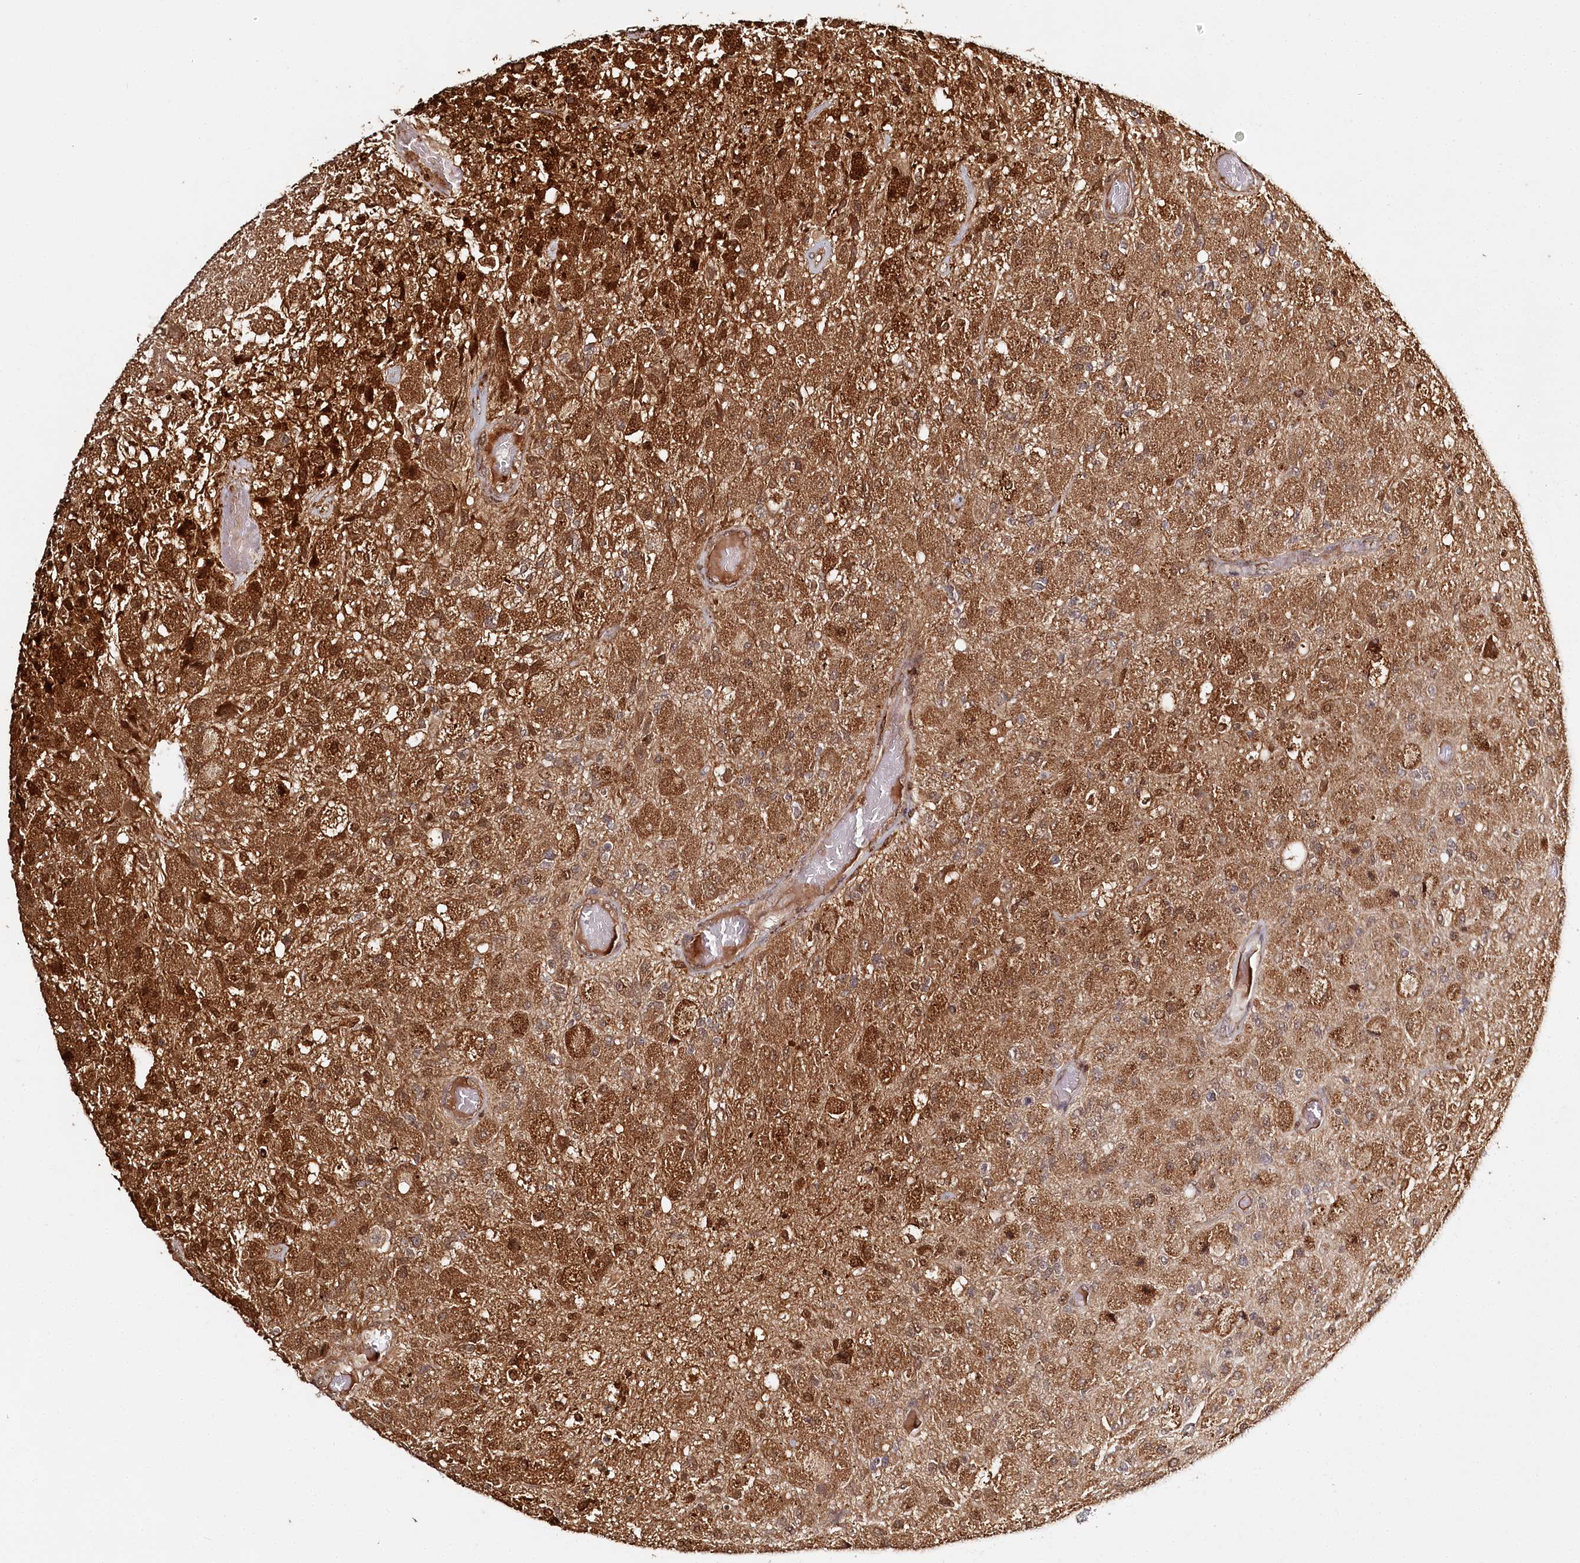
{"staining": {"intensity": "strong", "quantity": ">75%", "location": "cytoplasmic/membranous,nuclear"}, "tissue": "glioma", "cell_type": "Tumor cells", "image_type": "cancer", "snomed": [{"axis": "morphology", "description": "Normal tissue, NOS"}, {"axis": "morphology", "description": "Glioma, malignant, High grade"}, {"axis": "topography", "description": "Cerebral cortex"}], "caption": "Protein staining exhibits strong cytoplasmic/membranous and nuclear staining in approximately >75% of tumor cells in high-grade glioma (malignant). (Brightfield microscopy of DAB IHC at high magnification).", "gene": "ULK2", "patient": {"sex": "male", "age": 77}}